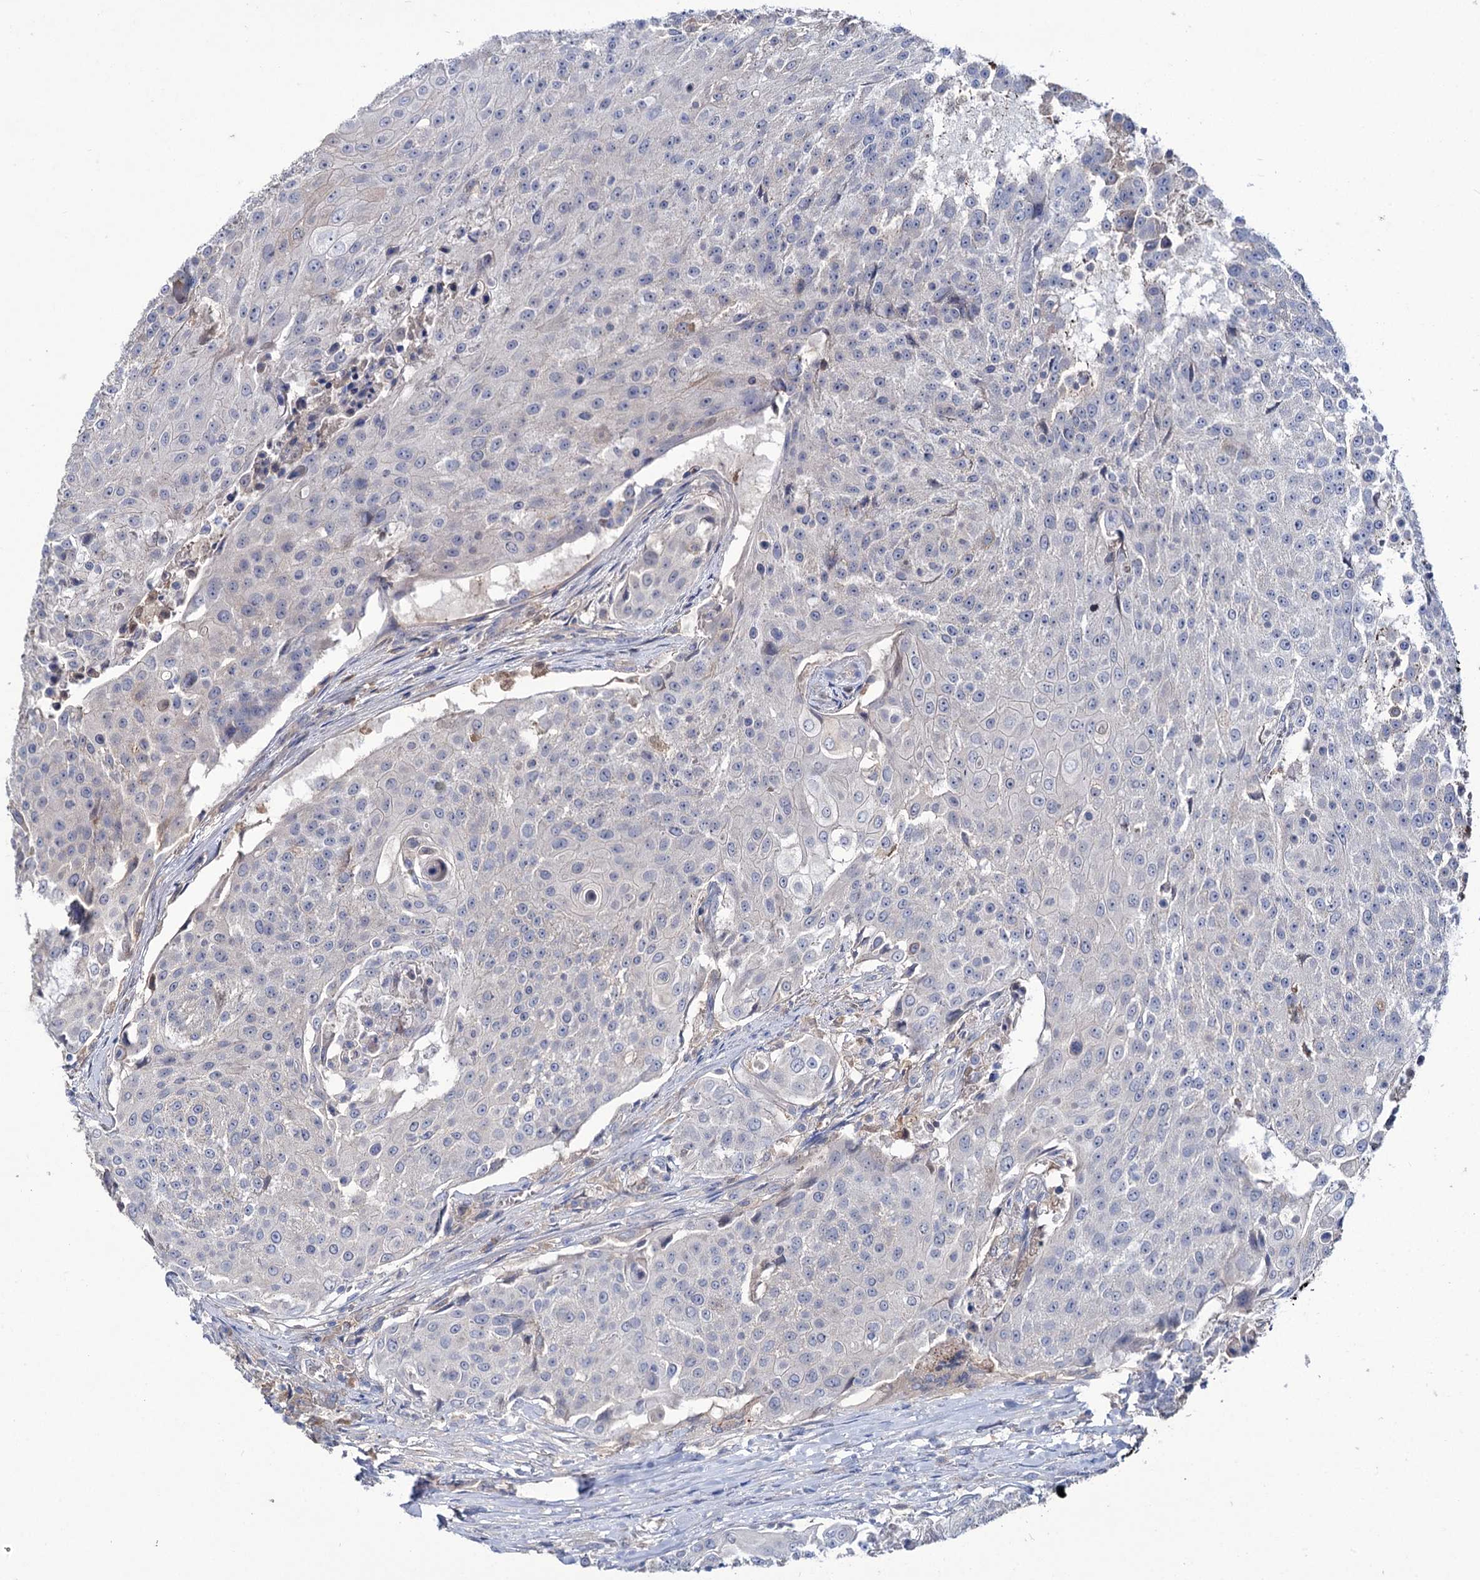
{"staining": {"intensity": "negative", "quantity": "none", "location": "none"}, "tissue": "urothelial cancer", "cell_type": "Tumor cells", "image_type": "cancer", "snomed": [{"axis": "morphology", "description": "Urothelial carcinoma, High grade"}, {"axis": "topography", "description": "Urinary bladder"}], "caption": "IHC of urothelial cancer shows no staining in tumor cells.", "gene": "PPP1R32", "patient": {"sex": "female", "age": 63}}